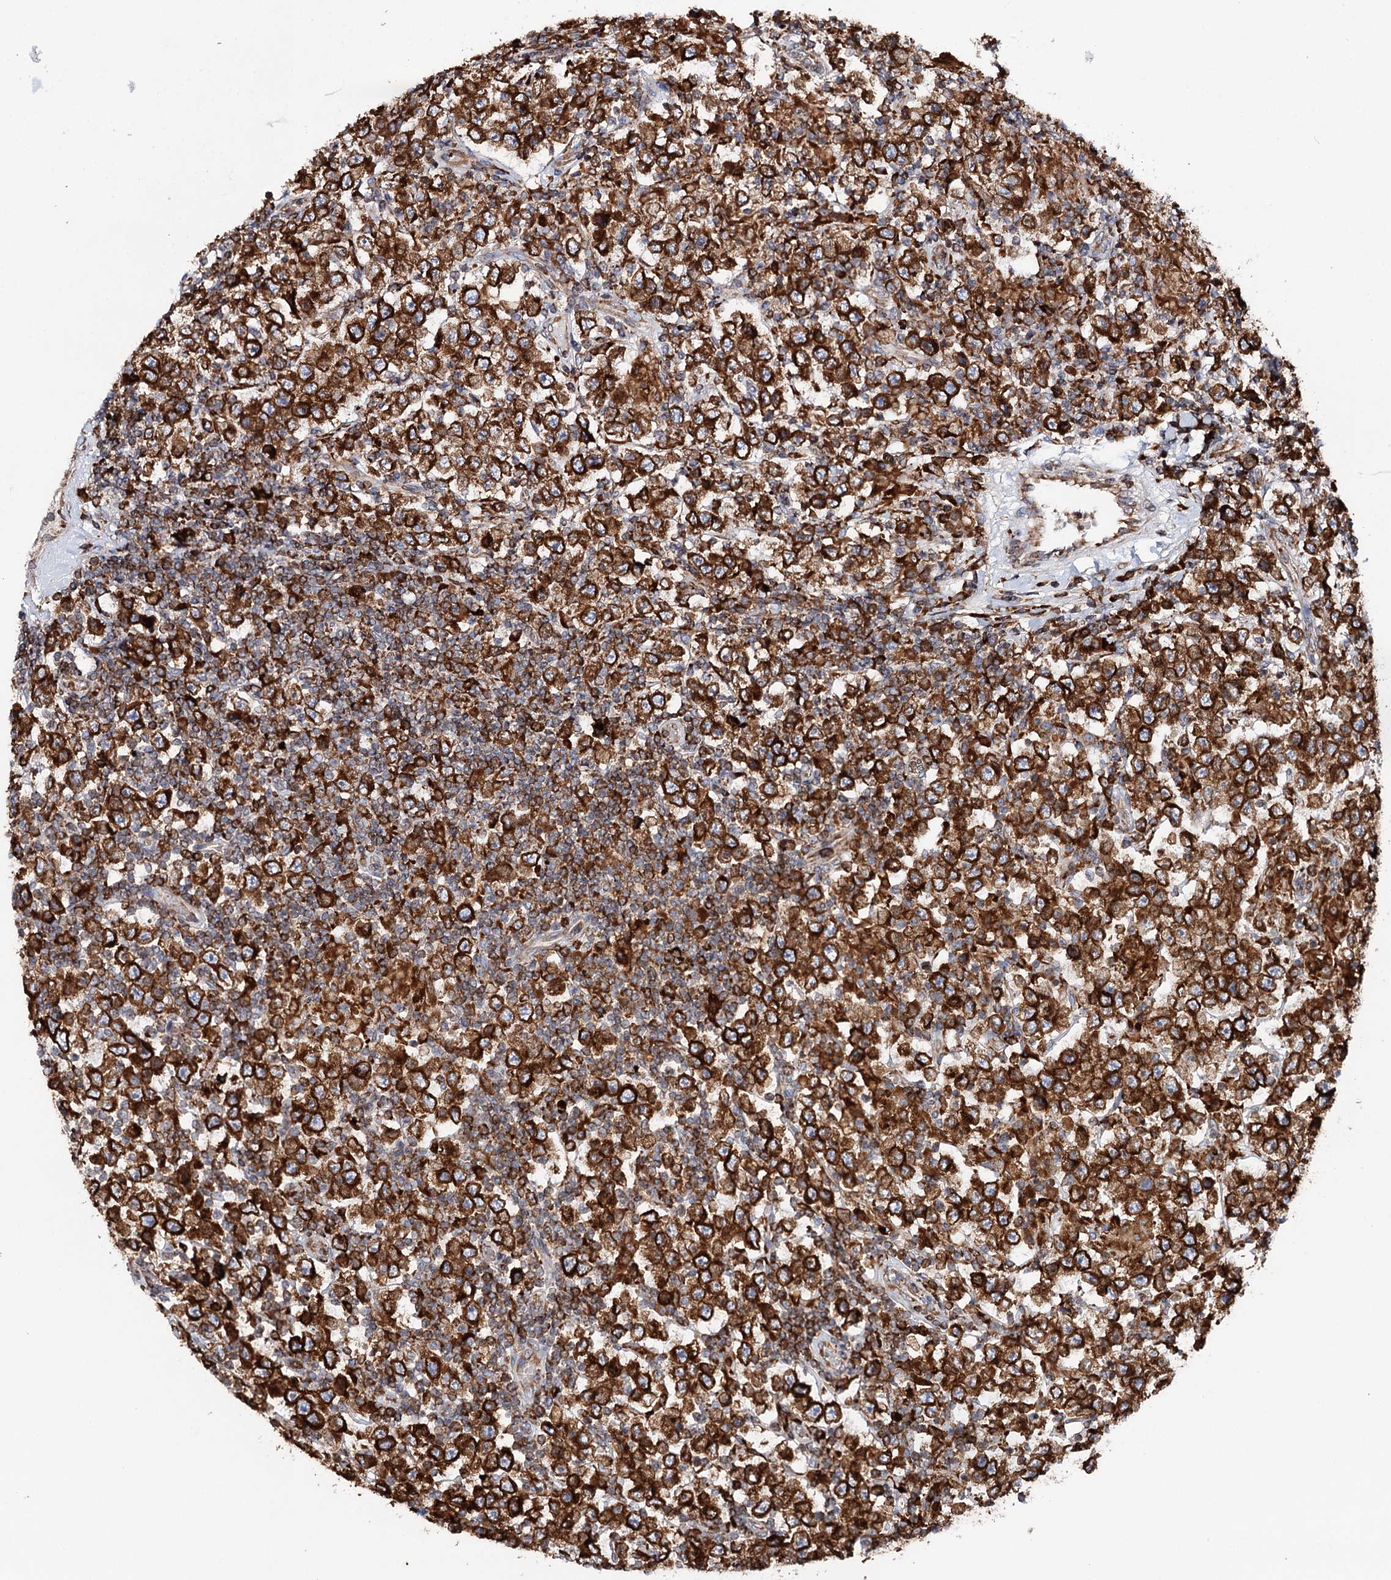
{"staining": {"intensity": "strong", "quantity": ">75%", "location": "cytoplasmic/membranous"}, "tissue": "testis cancer", "cell_type": "Tumor cells", "image_type": "cancer", "snomed": [{"axis": "morphology", "description": "Normal tissue, NOS"}, {"axis": "morphology", "description": "Urothelial carcinoma, High grade"}, {"axis": "morphology", "description": "Seminoma, NOS"}, {"axis": "morphology", "description": "Carcinoma, Embryonal, NOS"}, {"axis": "topography", "description": "Urinary bladder"}, {"axis": "topography", "description": "Testis"}], "caption": "High-magnification brightfield microscopy of testis seminoma stained with DAB (3,3'-diaminobenzidine) (brown) and counterstained with hematoxylin (blue). tumor cells exhibit strong cytoplasmic/membranous positivity is appreciated in about>75% of cells.", "gene": "ERP29", "patient": {"sex": "male", "age": 41}}